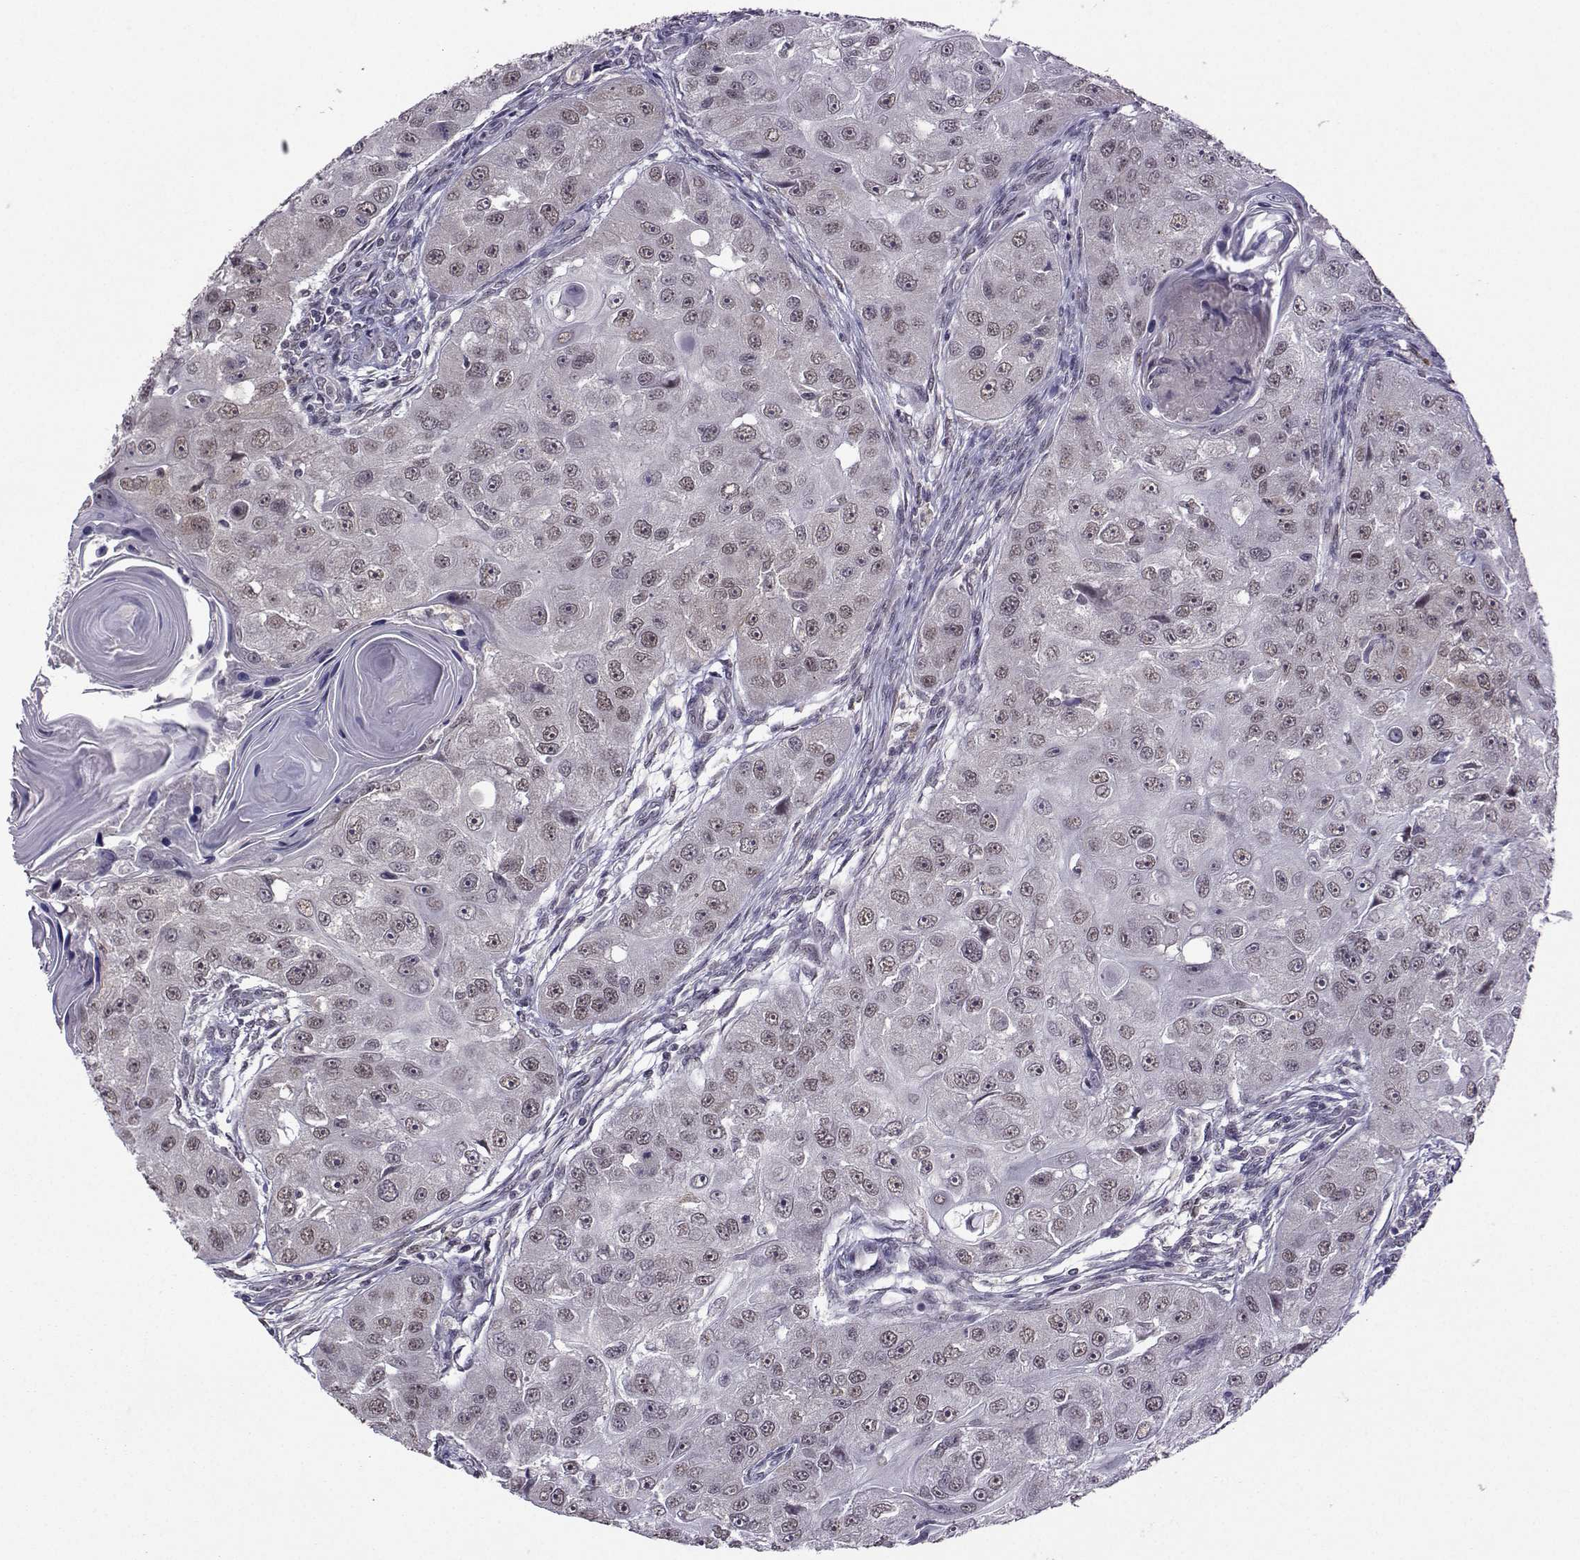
{"staining": {"intensity": "weak", "quantity": "<25%", "location": "cytoplasmic/membranous,nuclear"}, "tissue": "head and neck cancer", "cell_type": "Tumor cells", "image_type": "cancer", "snomed": [{"axis": "morphology", "description": "Squamous cell carcinoma, NOS"}, {"axis": "topography", "description": "Head-Neck"}], "caption": "Immunohistochemical staining of human squamous cell carcinoma (head and neck) displays no significant staining in tumor cells.", "gene": "DDX20", "patient": {"sex": "male", "age": 51}}